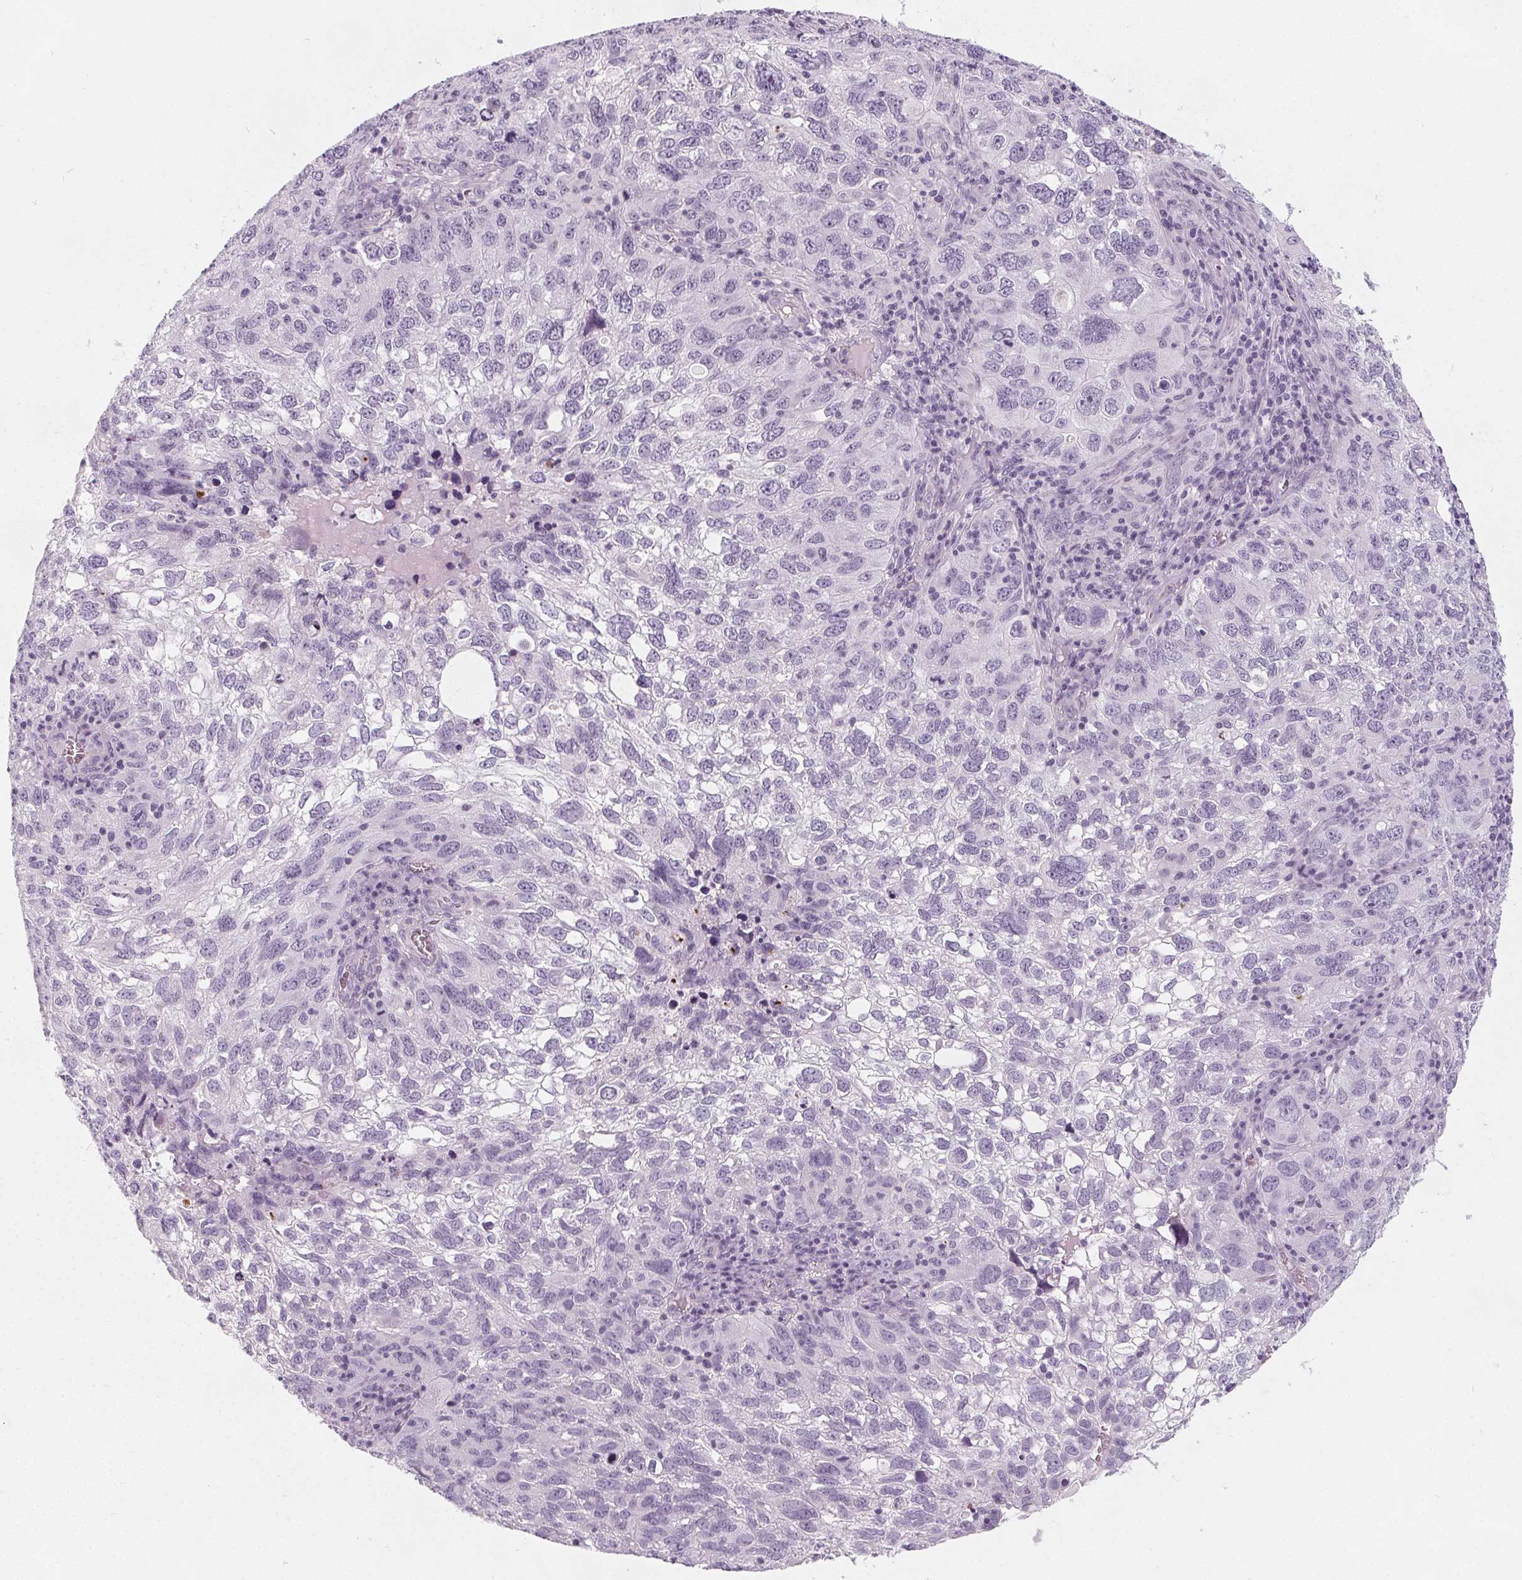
{"staining": {"intensity": "negative", "quantity": "none", "location": "none"}, "tissue": "cervical cancer", "cell_type": "Tumor cells", "image_type": "cancer", "snomed": [{"axis": "morphology", "description": "Squamous cell carcinoma, NOS"}, {"axis": "topography", "description": "Cervix"}], "caption": "DAB immunohistochemical staining of cervical cancer (squamous cell carcinoma) shows no significant staining in tumor cells.", "gene": "SLC5A12", "patient": {"sex": "female", "age": 55}}